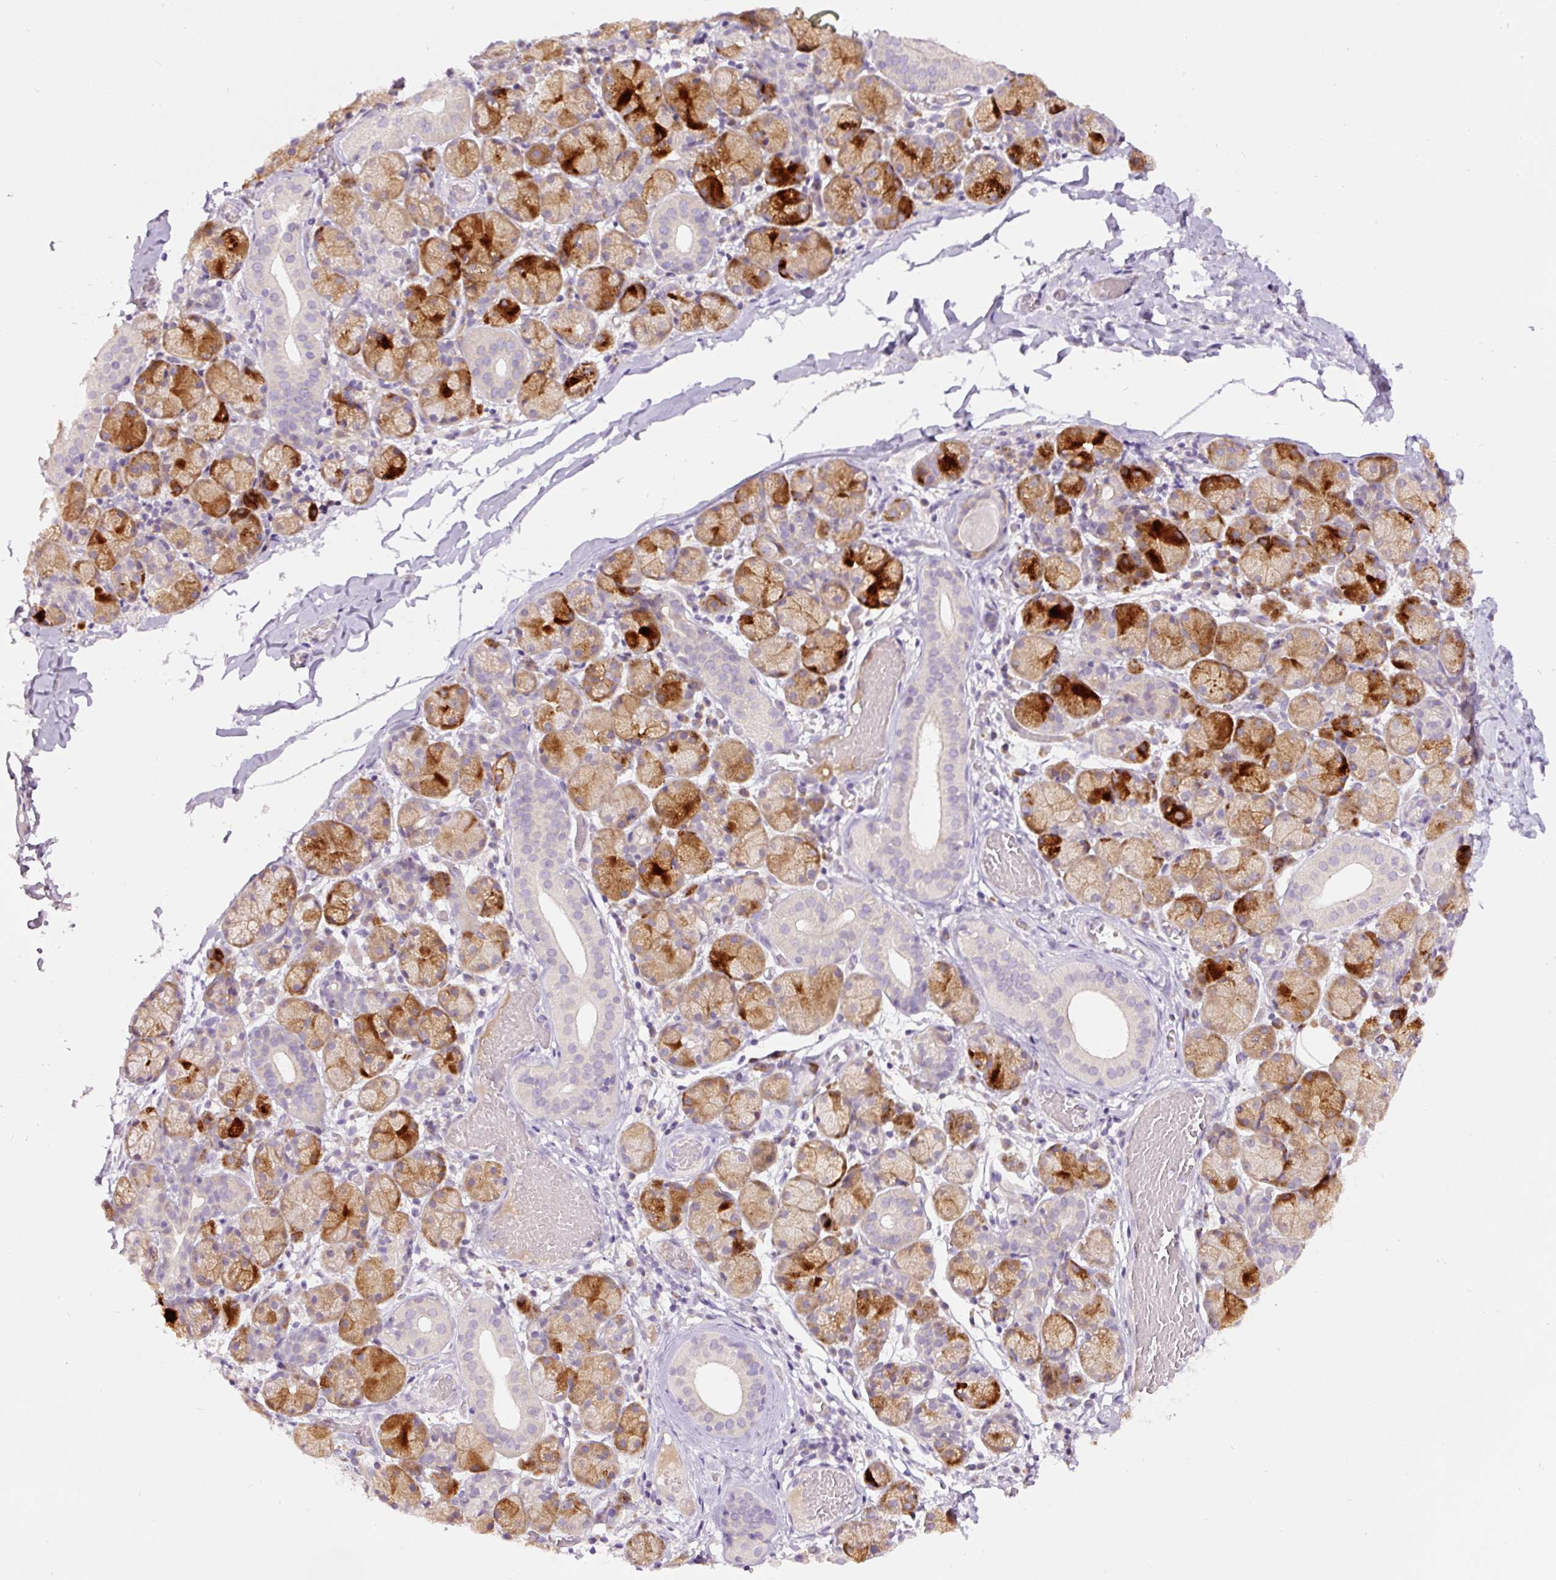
{"staining": {"intensity": "strong", "quantity": "25%-75%", "location": "cytoplasmic/membranous"}, "tissue": "salivary gland", "cell_type": "Glandular cells", "image_type": "normal", "snomed": [{"axis": "morphology", "description": "Normal tissue, NOS"}, {"axis": "topography", "description": "Salivary gland"}], "caption": "The photomicrograph demonstrates immunohistochemical staining of benign salivary gland. There is strong cytoplasmic/membranous positivity is seen in about 25%-75% of glandular cells.", "gene": "RSPO2", "patient": {"sex": "female", "age": 24}}